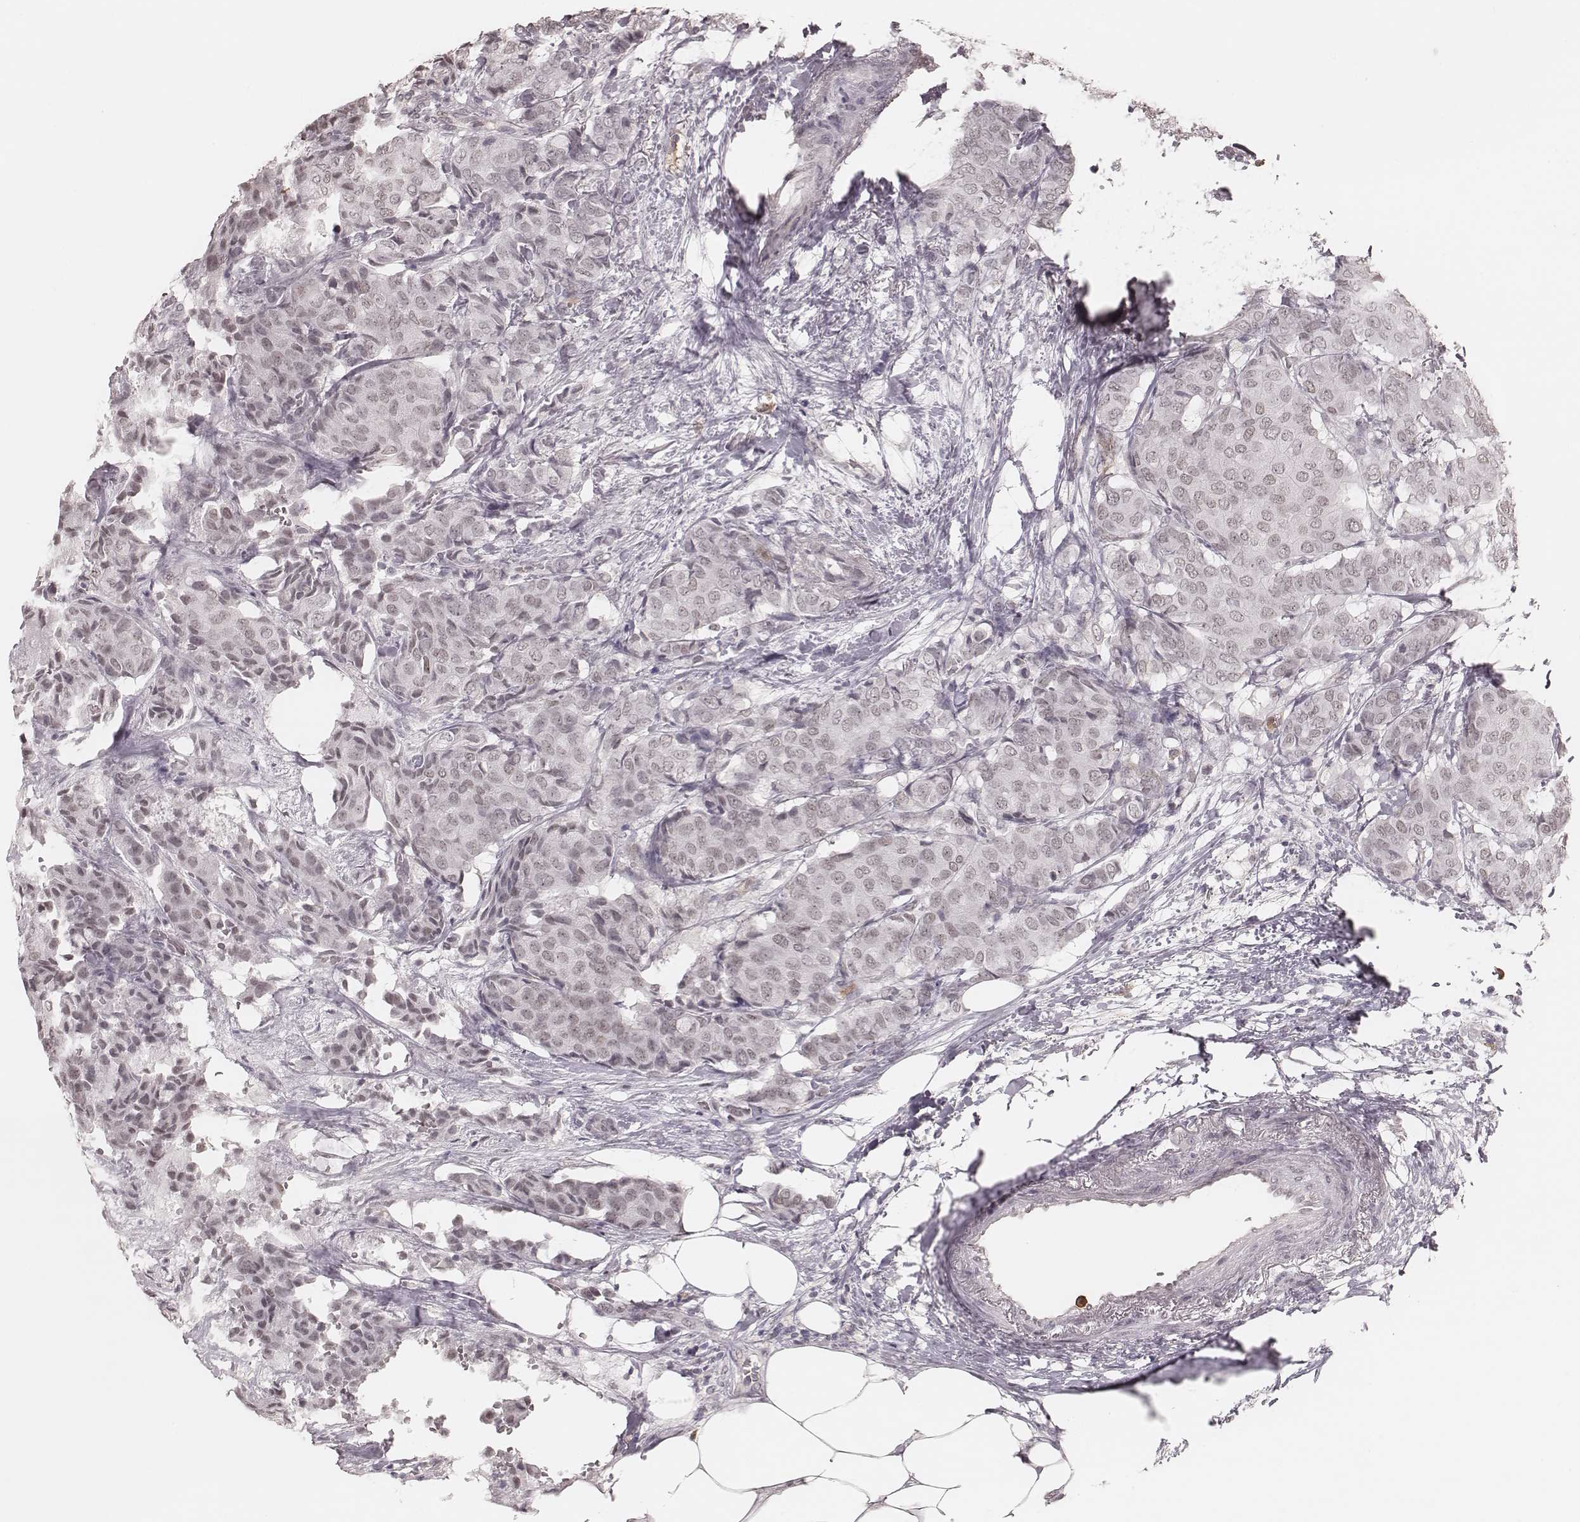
{"staining": {"intensity": "weak", "quantity": "<25%", "location": "nuclear"}, "tissue": "breast cancer", "cell_type": "Tumor cells", "image_type": "cancer", "snomed": [{"axis": "morphology", "description": "Duct carcinoma"}, {"axis": "topography", "description": "Breast"}], "caption": "There is no significant staining in tumor cells of infiltrating ductal carcinoma (breast). Brightfield microscopy of immunohistochemistry (IHC) stained with DAB (3,3'-diaminobenzidine) (brown) and hematoxylin (blue), captured at high magnification.", "gene": "KITLG", "patient": {"sex": "female", "age": 75}}